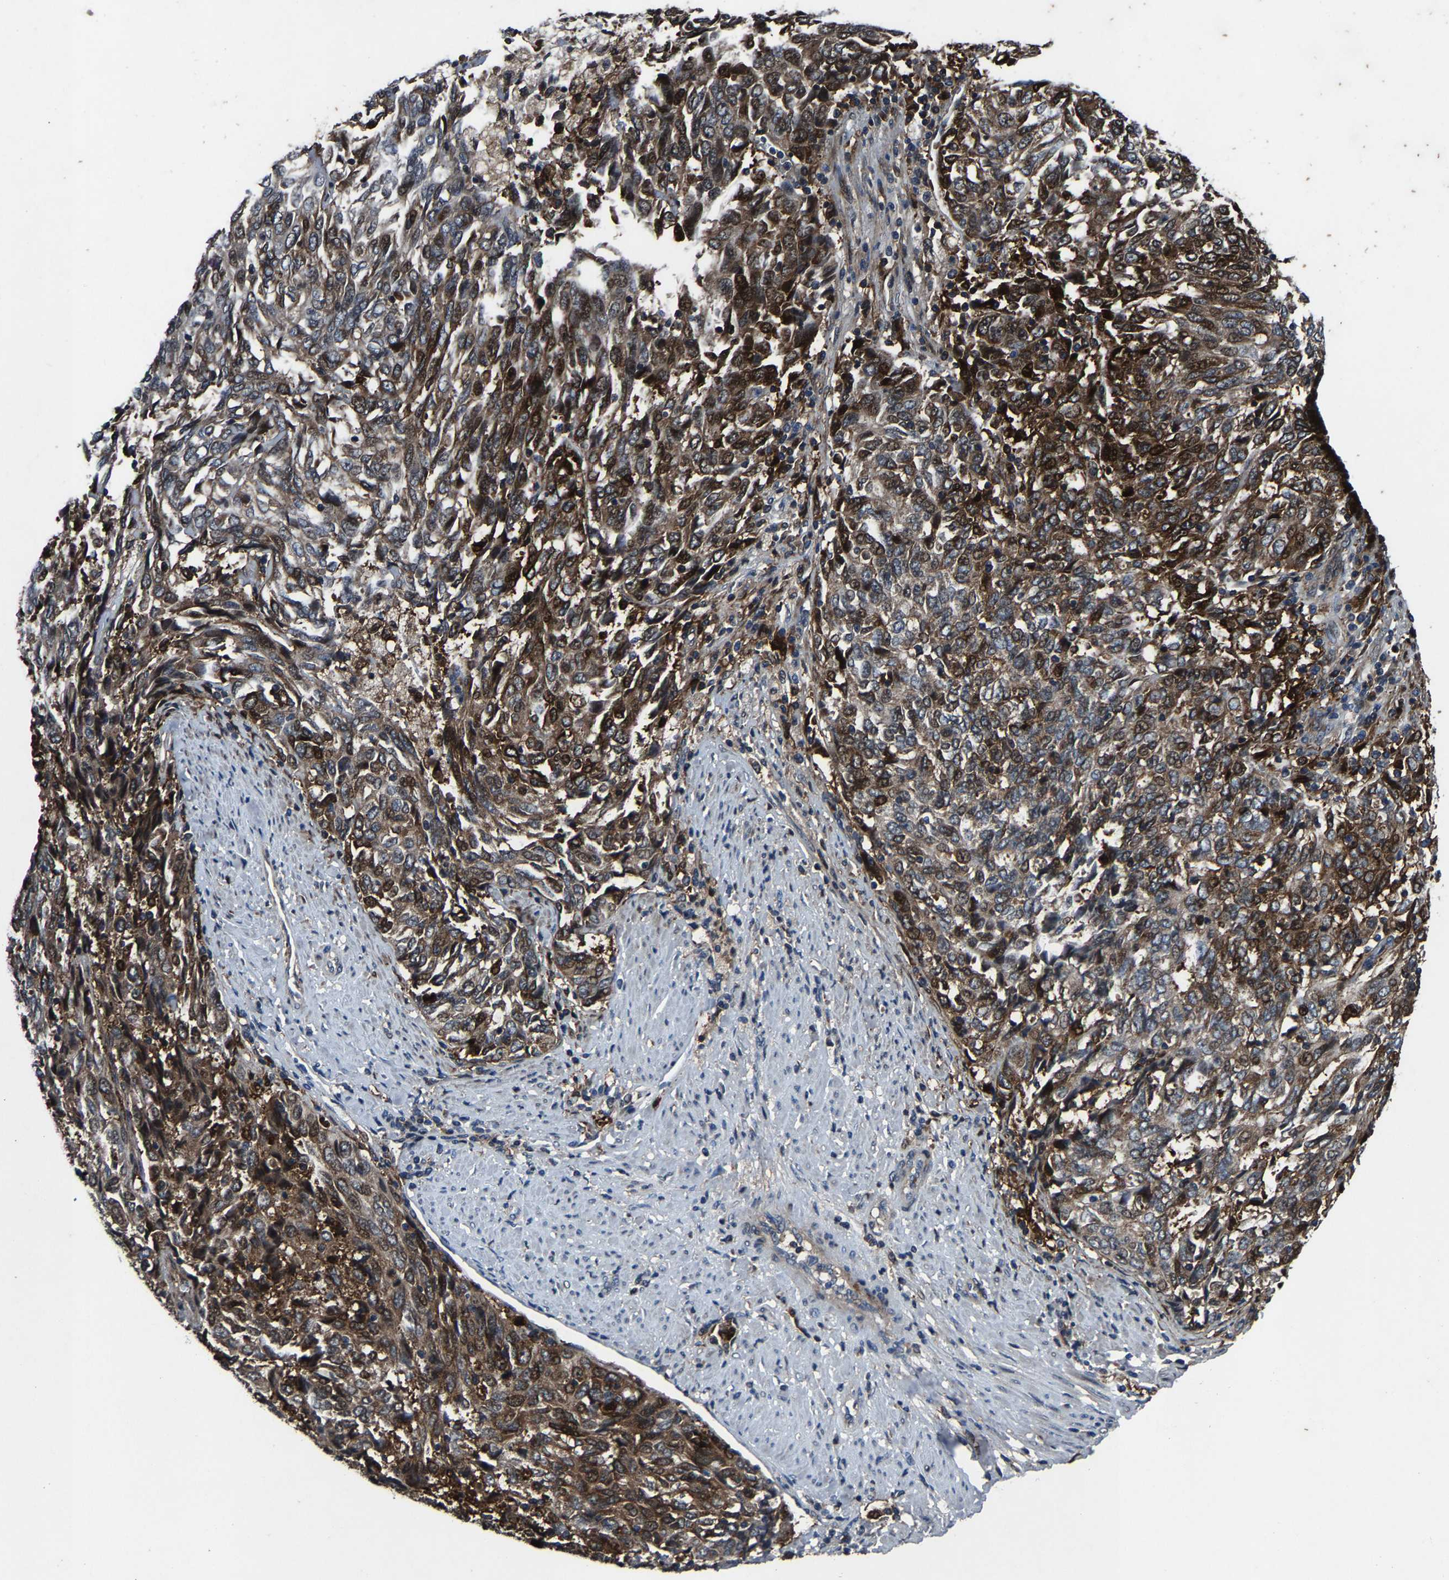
{"staining": {"intensity": "strong", "quantity": ">75%", "location": "cytoplasmic/membranous"}, "tissue": "endometrial cancer", "cell_type": "Tumor cells", "image_type": "cancer", "snomed": [{"axis": "morphology", "description": "Adenocarcinoma, NOS"}, {"axis": "topography", "description": "Endometrium"}], "caption": "DAB immunohistochemical staining of adenocarcinoma (endometrial) displays strong cytoplasmic/membranous protein positivity in about >75% of tumor cells.", "gene": "PCNX2", "patient": {"sex": "female", "age": 80}}